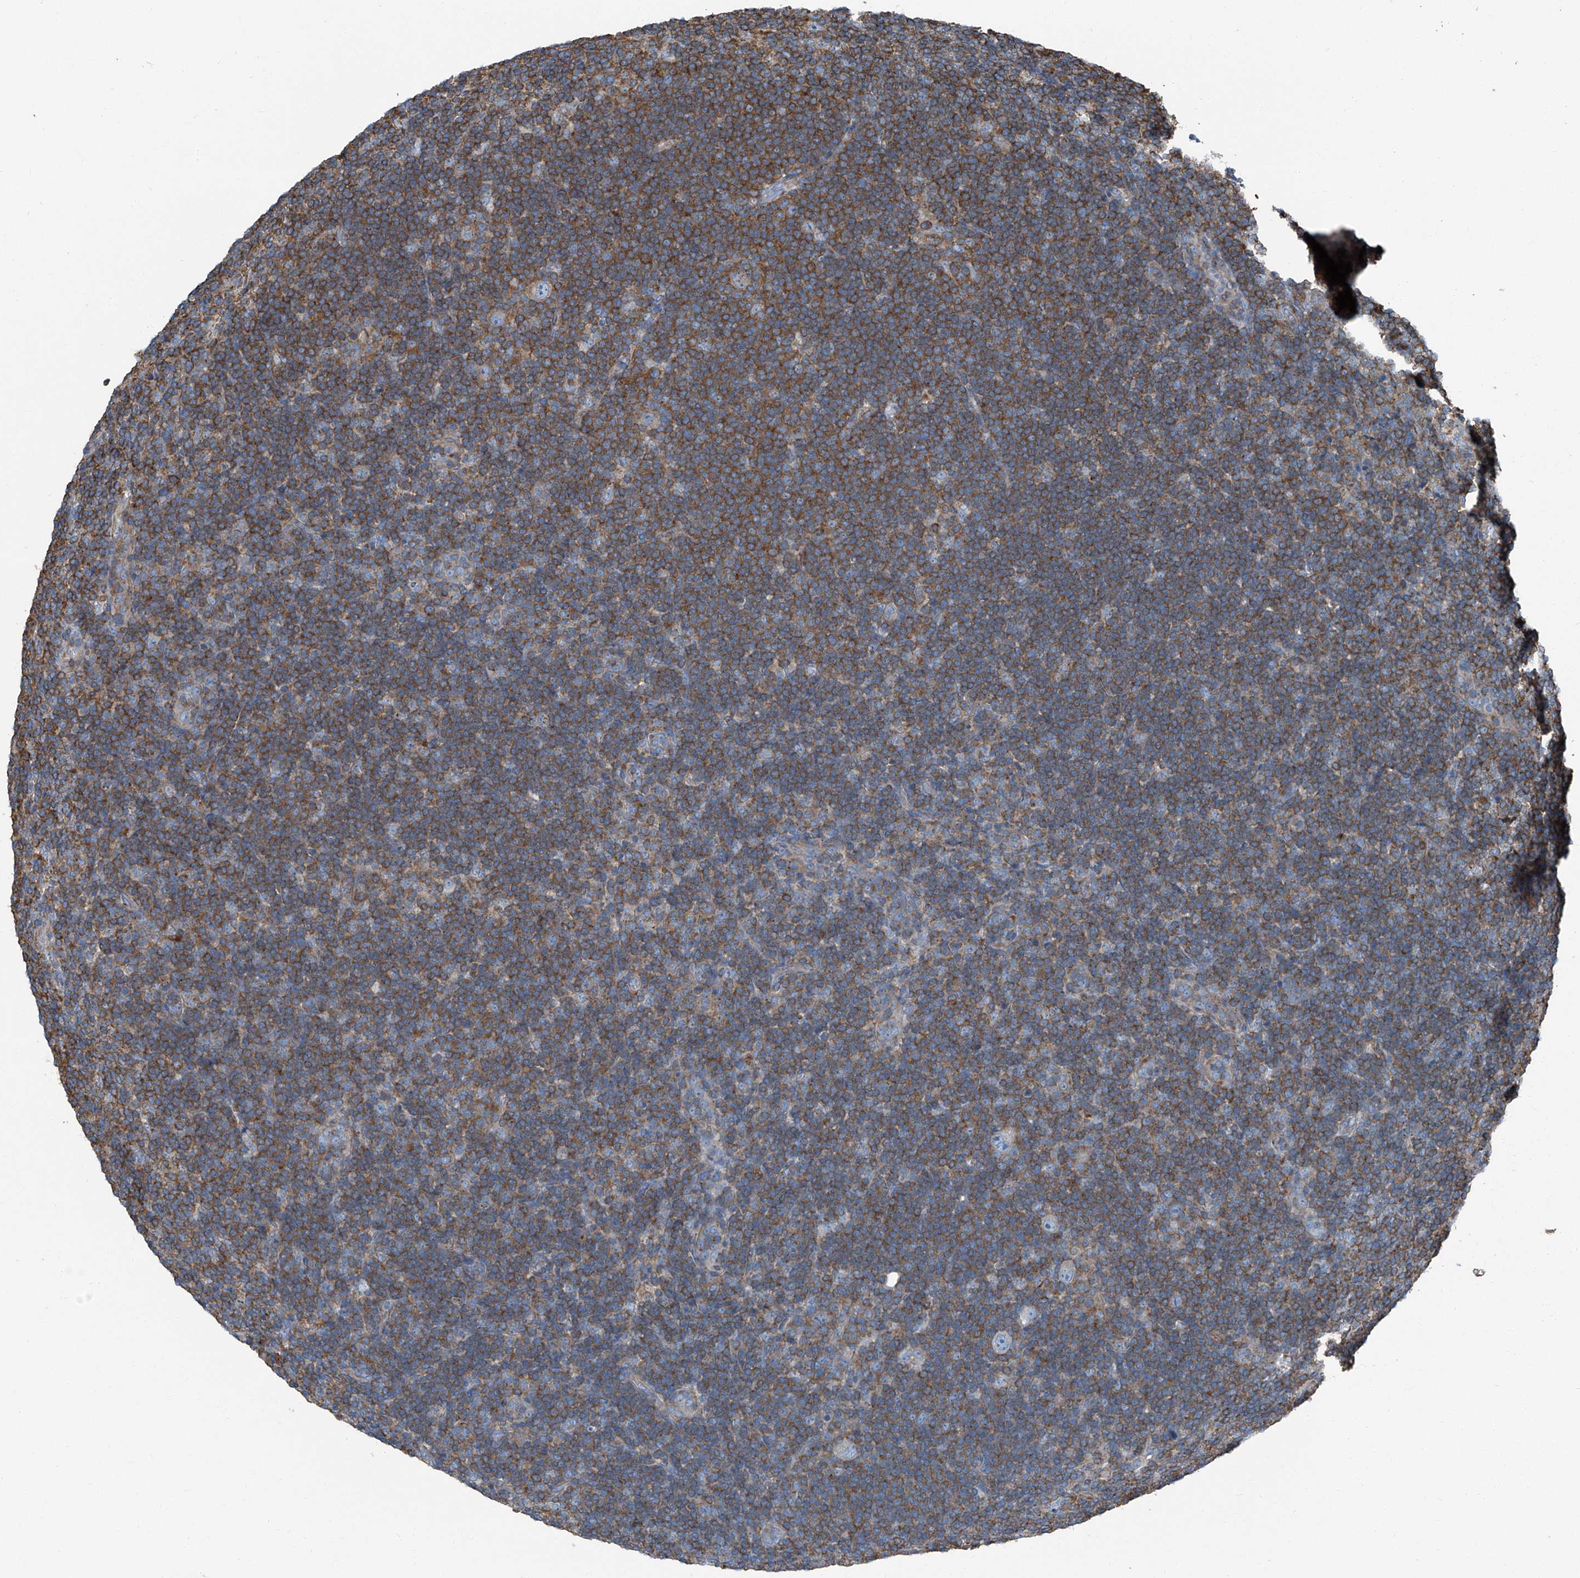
{"staining": {"intensity": "weak", "quantity": "<25%", "location": "cytoplasmic/membranous"}, "tissue": "lymphoma", "cell_type": "Tumor cells", "image_type": "cancer", "snomed": [{"axis": "morphology", "description": "Hodgkin's disease, NOS"}, {"axis": "topography", "description": "Lymph node"}], "caption": "Immunohistochemistry (IHC) of human lymphoma demonstrates no positivity in tumor cells. (DAB (3,3'-diaminobenzidine) immunohistochemistry (IHC) visualized using brightfield microscopy, high magnification).", "gene": "SEPTIN7", "patient": {"sex": "female", "age": 57}}